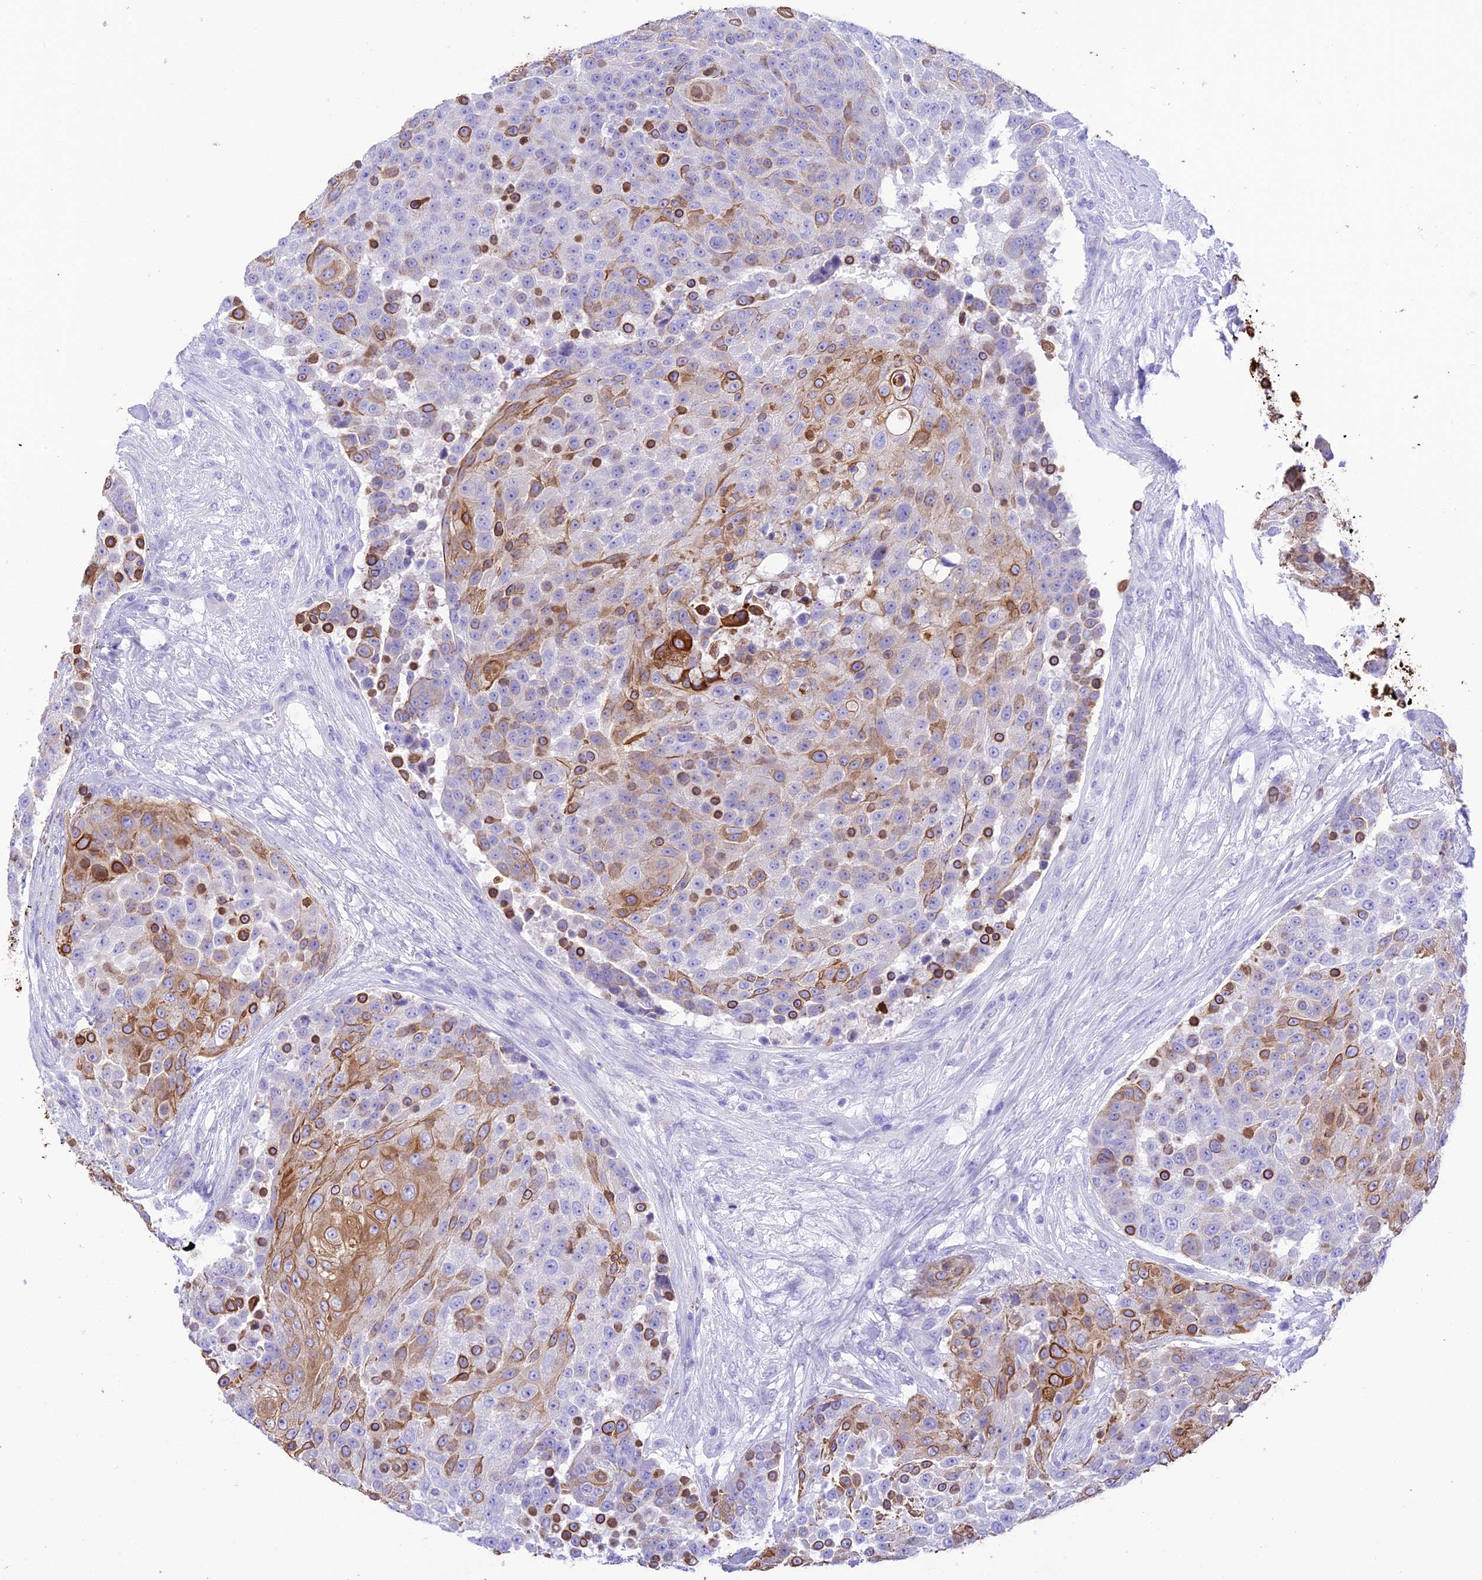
{"staining": {"intensity": "moderate", "quantity": "25%-75%", "location": "cytoplasmic/membranous"}, "tissue": "urothelial cancer", "cell_type": "Tumor cells", "image_type": "cancer", "snomed": [{"axis": "morphology", "description": "Urothelial carcinoma, High grade"}, {"axis": "topography", "description": "Urinary bladder"}], "caption": "There is medium levels of moderate cytoplasmic/membranous expression in tumor cells of urothelial cancer, as demonstrated by immunohistochemical staining (brown color).", "gene": "VPS52", "patient": {"sex": "female", "age": 63}}